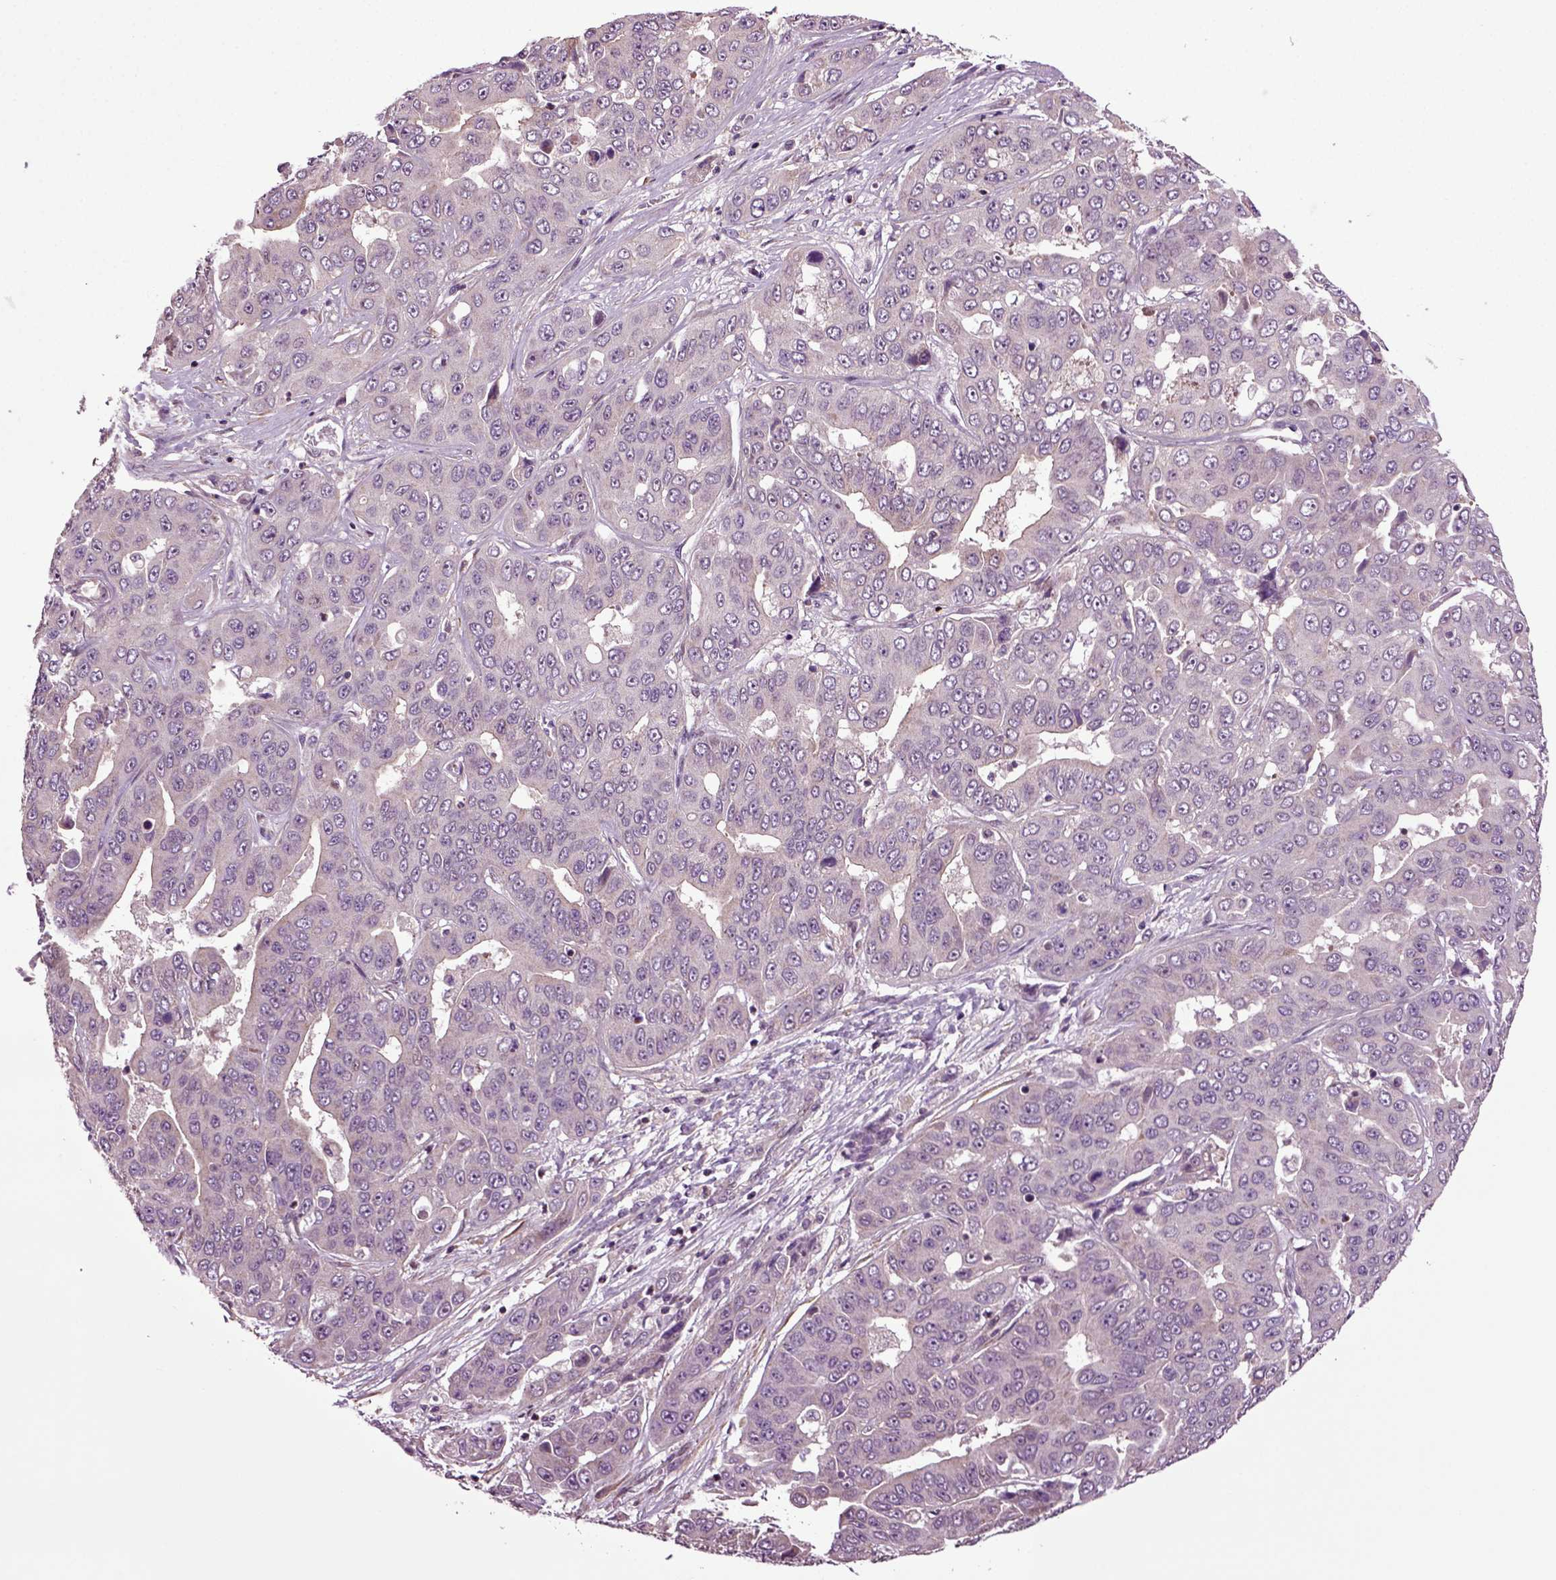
{"staining": {"intensity": "negative", "quantity": "none", "location": "none"}, "tissue": "liver cancer", "cell_type": "Tumor cells", "image_type": "cancer", "snomed": [{"axis": "morphology", "description": "Cholangiocarcinoma"}, {"axis": "topography", "description": "Liver"}], "caption": "IHC image of neoplastic tissue: liver cancer stained with DAB displays no significant protein staining in tumor cells. The staining was performed using DAB (3,3'-diaminobenzidine) to visualize the protein expression in brown, while the nuclei were stained in blue with hematoxylin (Magnification: 20x).", "gene": "HAGHL", "patient": {"sex": "female", "age": 52}}